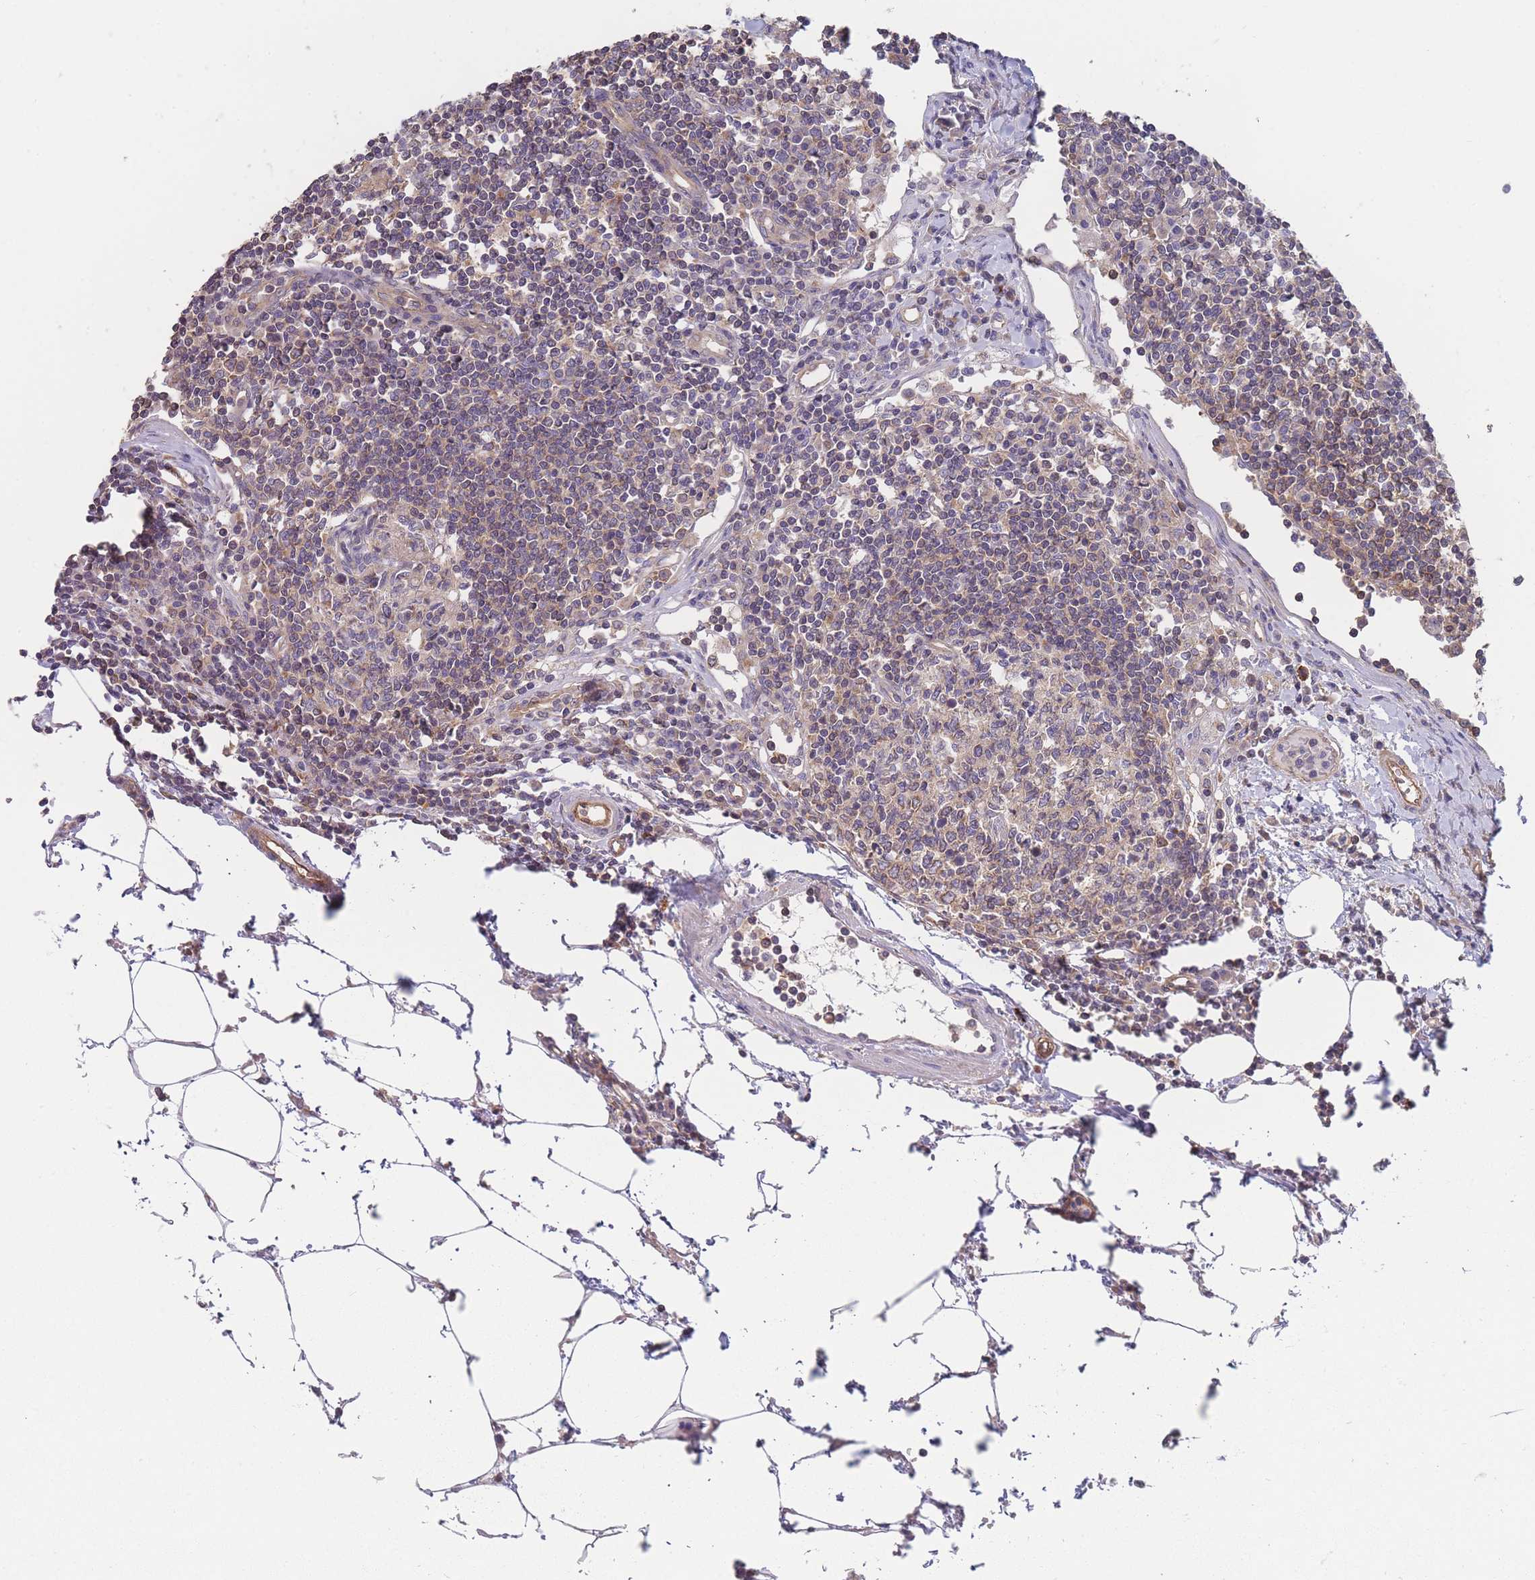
{"staining": {"intensity": "moderate", "quantity": "25%-75%", "location": "cytoplasmic/membranous"}, "tissue": "lymph node", "cell_type": "Germinal center cells", "image_type": "normal", "snomed": [{"axis": "morphology", "description": "Adenocarcinoma, NOS"}, {"axis": "topography", "description": "Lymph node"}], "caption": "A medium amount of moderate cytoplasmic/membranous expression is identified in approximately 25%-75% of germinal center cells in unremarkable lymph node. The protein is stained brown, and the nuclei are stained in blue (DAB (3,3'-diaminobenzidine) IHC with brightfield microscopy, high magnification).", "gene": "MRPS18B", "patient": {"sex": "female", "age": 62}}